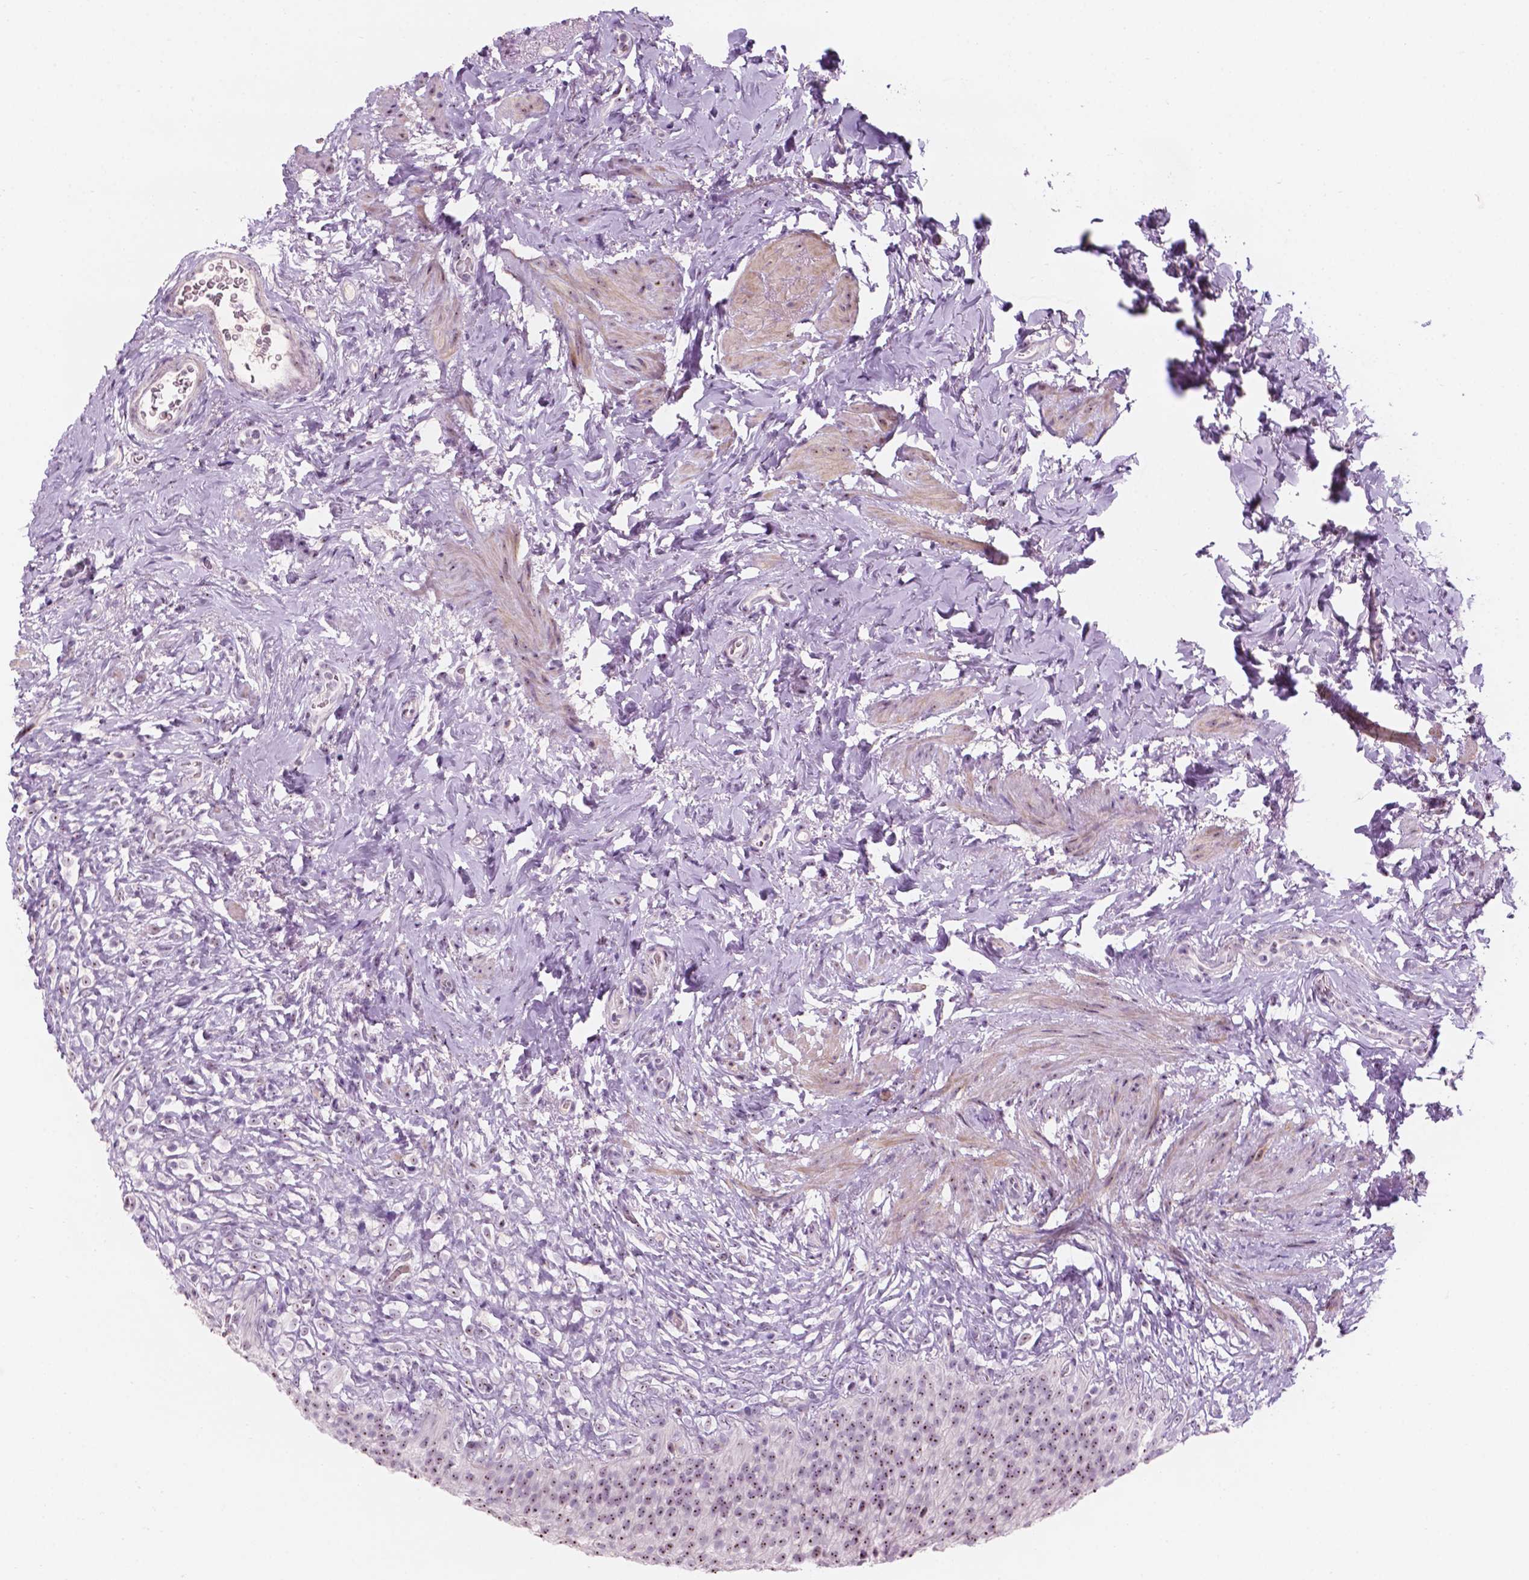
{"staining": {"intensity": "weak", "quantity": ">75%", "location": "nuclear"}, "tissue": "urinary bladder", "cell_type": "Urothelial cells", "image_type": "normal", "snomed": [{"axis": "morphology", "description": "Normal tissue, NOS"}, {"axis": "topography", "description": "Urinary bladder"}, {"axis": "topography", "description": "Prostate"}], "caption": "This micrograph demonstrates IHC staining of benign human urinary bladder, with low weak nuclear expression in about >75% of urothelial cells.", "gene": "ZNF853", "patient": {"sex": "male", "age": 76}}